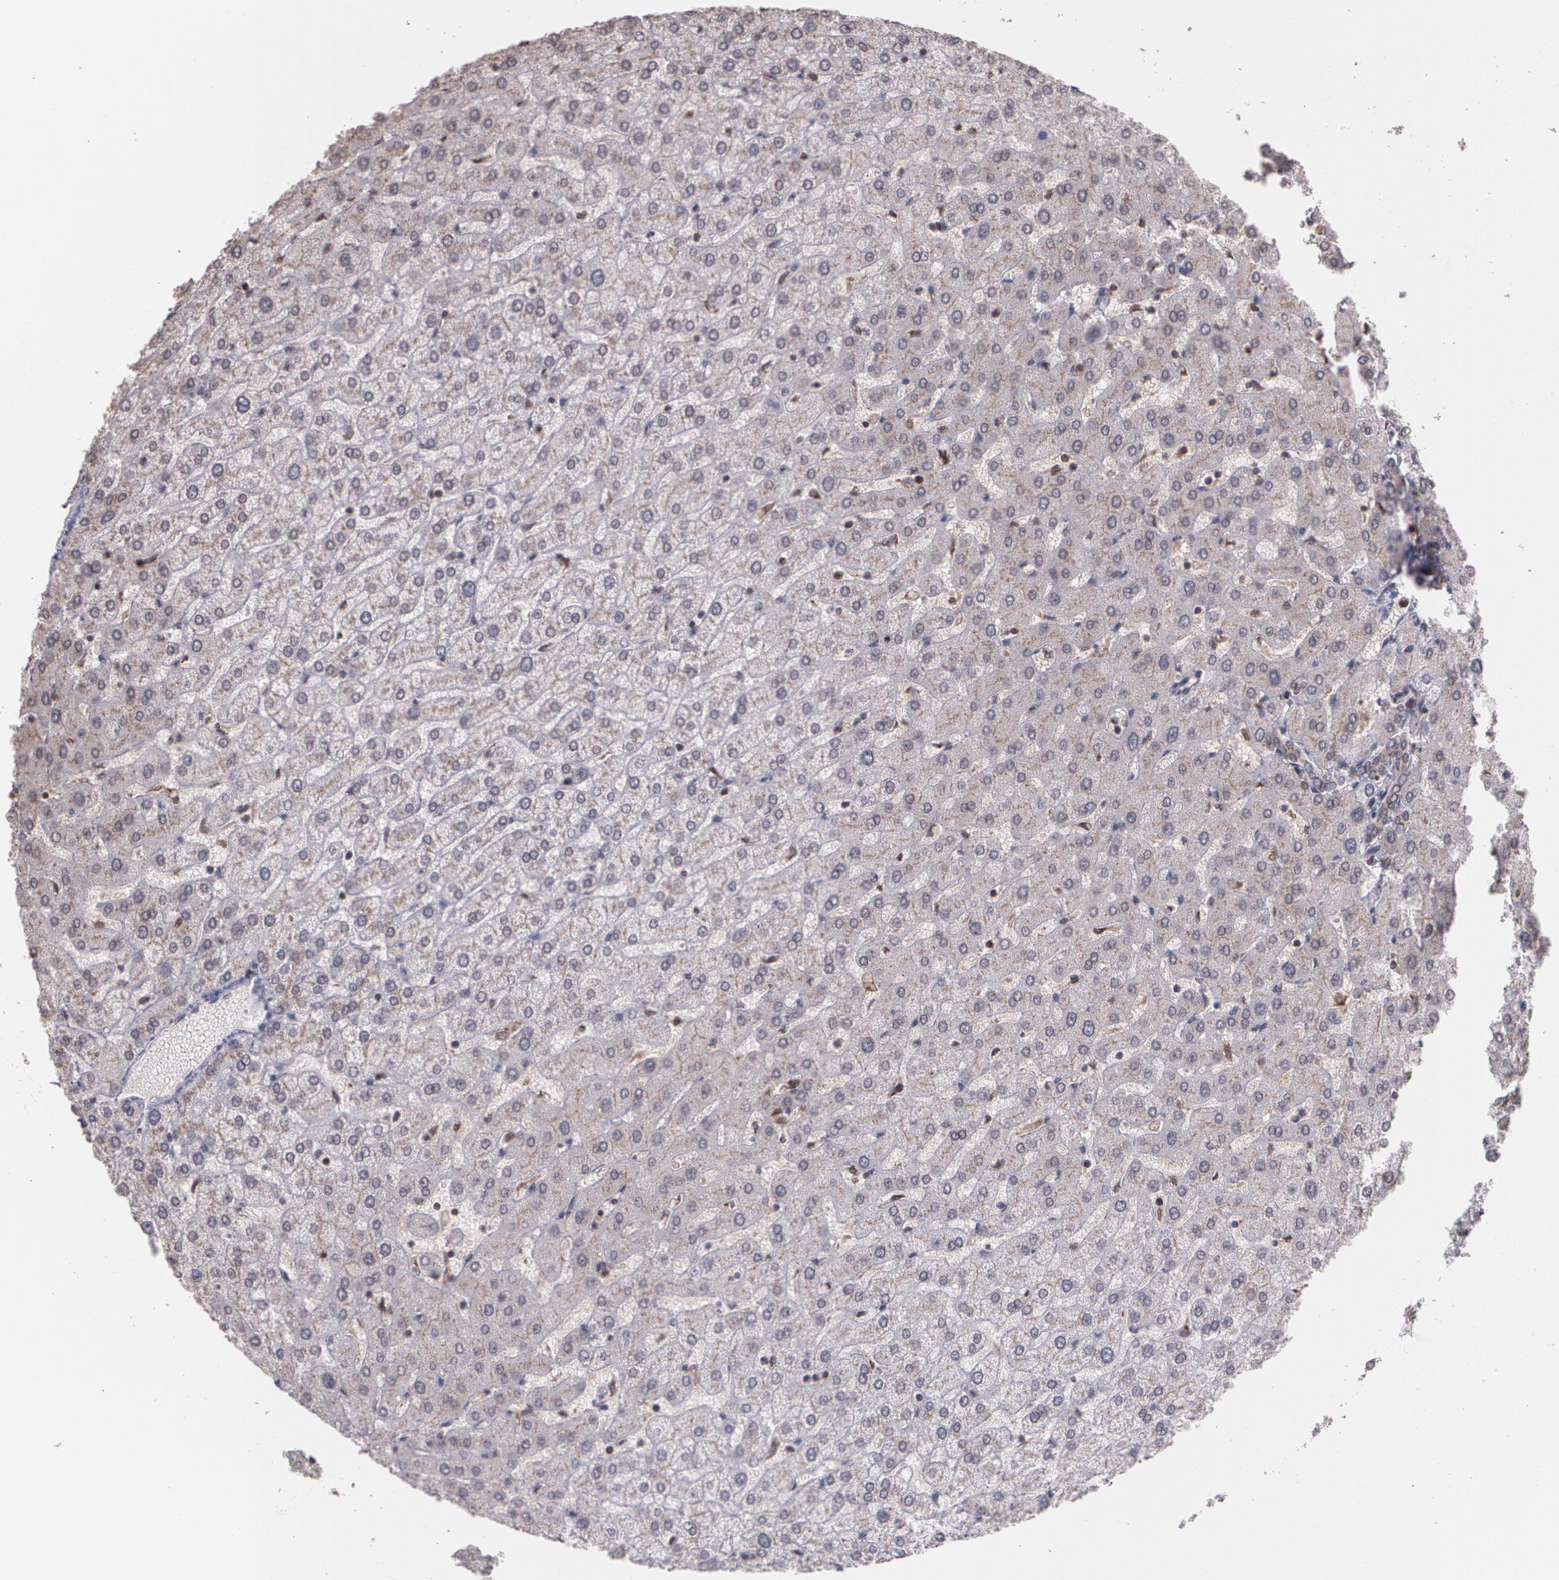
{"staining": {"intensity": "moderate", "quantity": ">75%", "location": "cytoplasmic/membranous"}, "tissue": "liver", "cell_type": "Cholangiocytes", "image_type": "normal", "snomed": [{"axis": "morphology", "description": "Normal tissue, NOS"}, {"axis": "morphology", "description": "Fibrosis, NOS"}, {"axis": "topography", "description": "Liver"}], "caption": "A brown stain labels moderate cytoplasmic/membranous expression of a protein in cholangiocytes of benign human liver.", "gene": "TRIP11", "patient": {"sex": "female", "age": 29}}